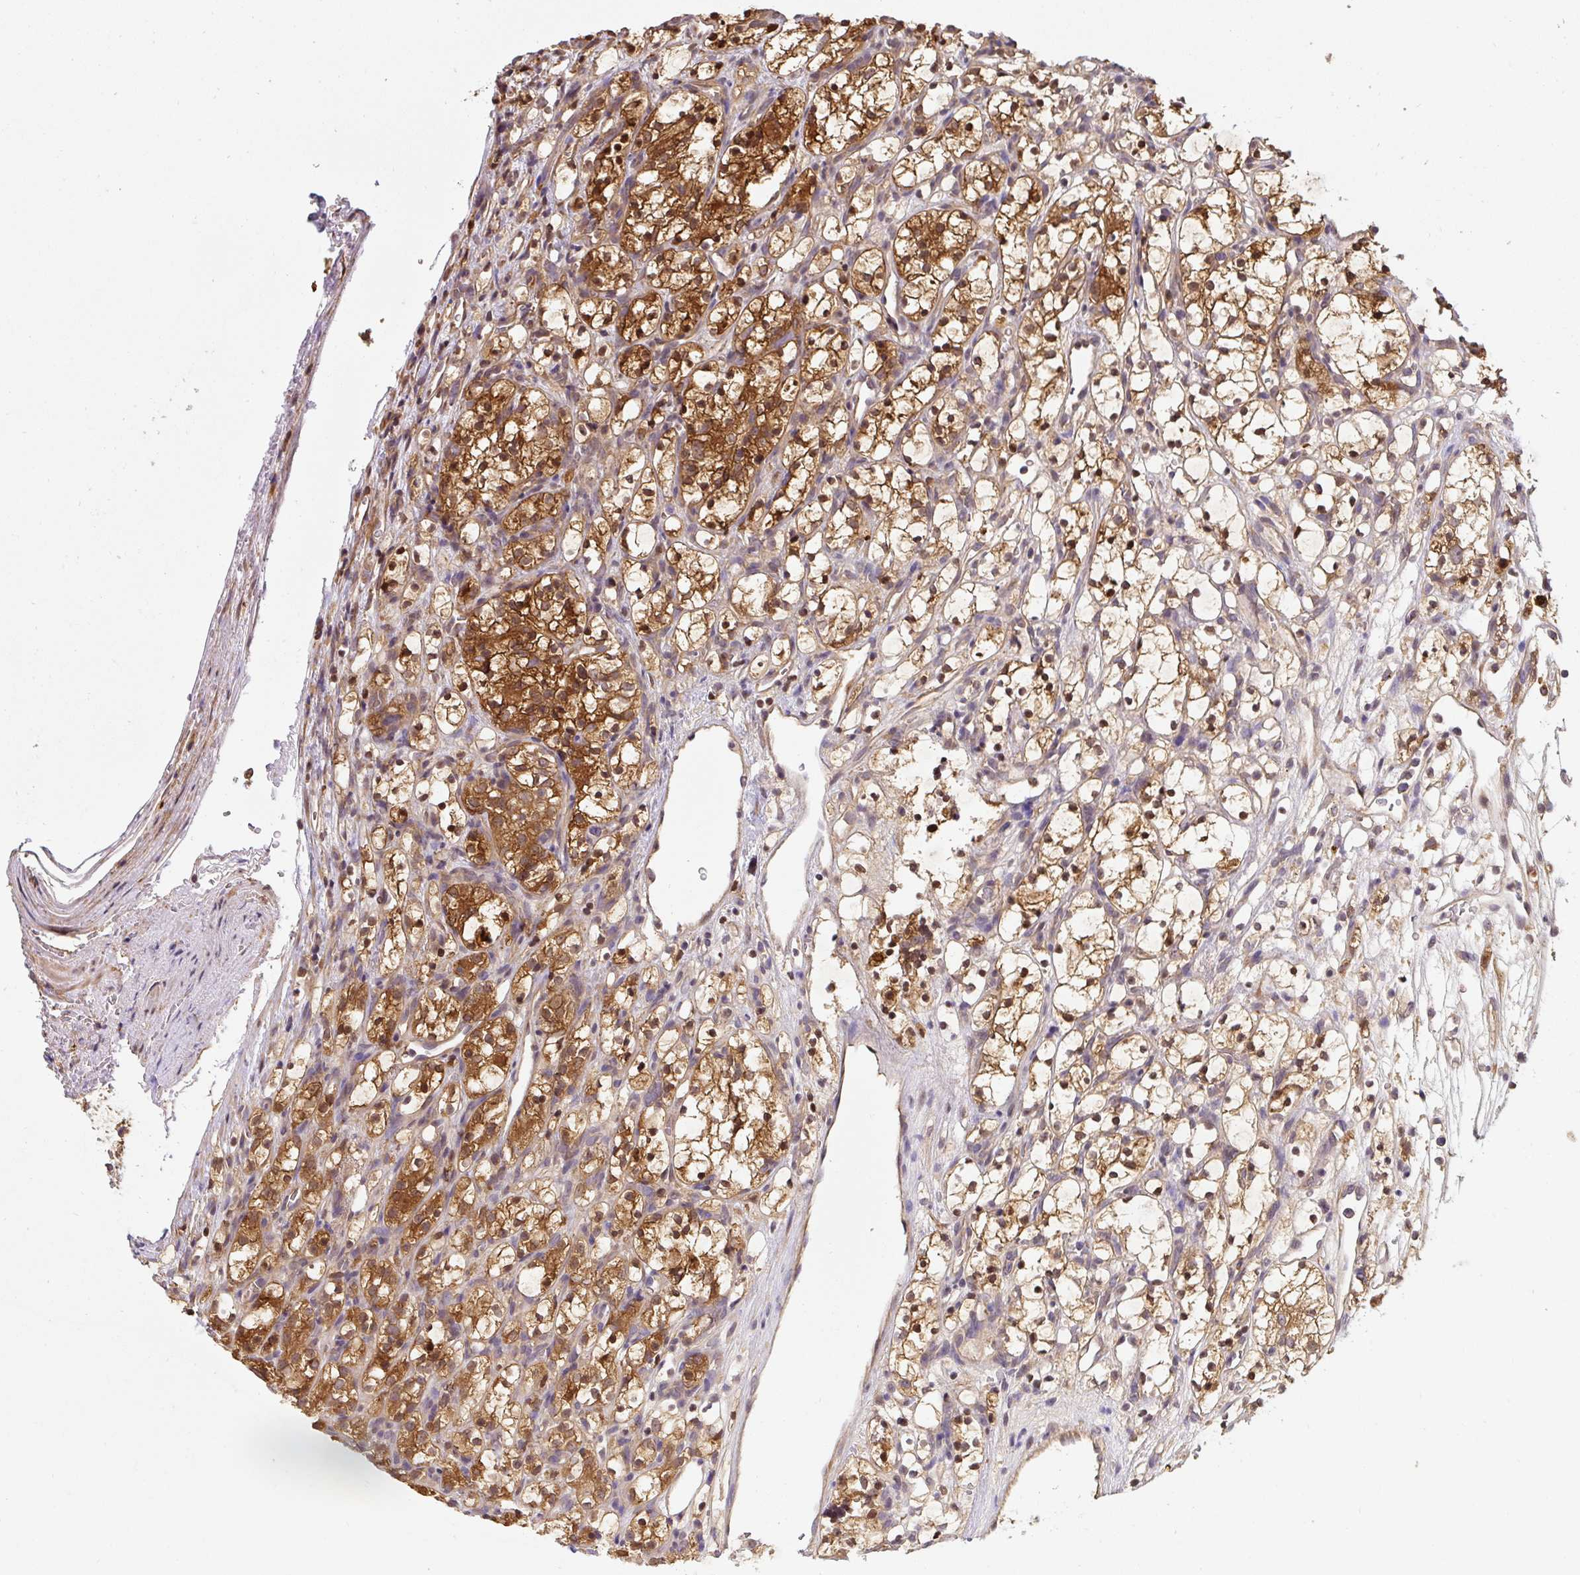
{"staining": {"intensity": "strong", "quantity": ">75%", "location": "cytoplasmic/membranous,nuclear"}, "tissue": "renal cancer", "cell_type": "Tumor cells", "image_type": "cancer", "snomed": [{"axis": "morphology", "description": "Adenocarcinoma, NOS"}, {"axis": "topography", "description": "Kidney"}], "caption": "The immunohistochemical stain labels strong cytoplasmic/membranous and nuclear staining in tumor cells of adenocarcinoma (renal) tissue. Using DAB (brown) and hematoxylin (blue) stains, captured at high magnification using brightfield microscopy.", "gene": "ST13", "patient": {"sex": "female", "age": 69}}